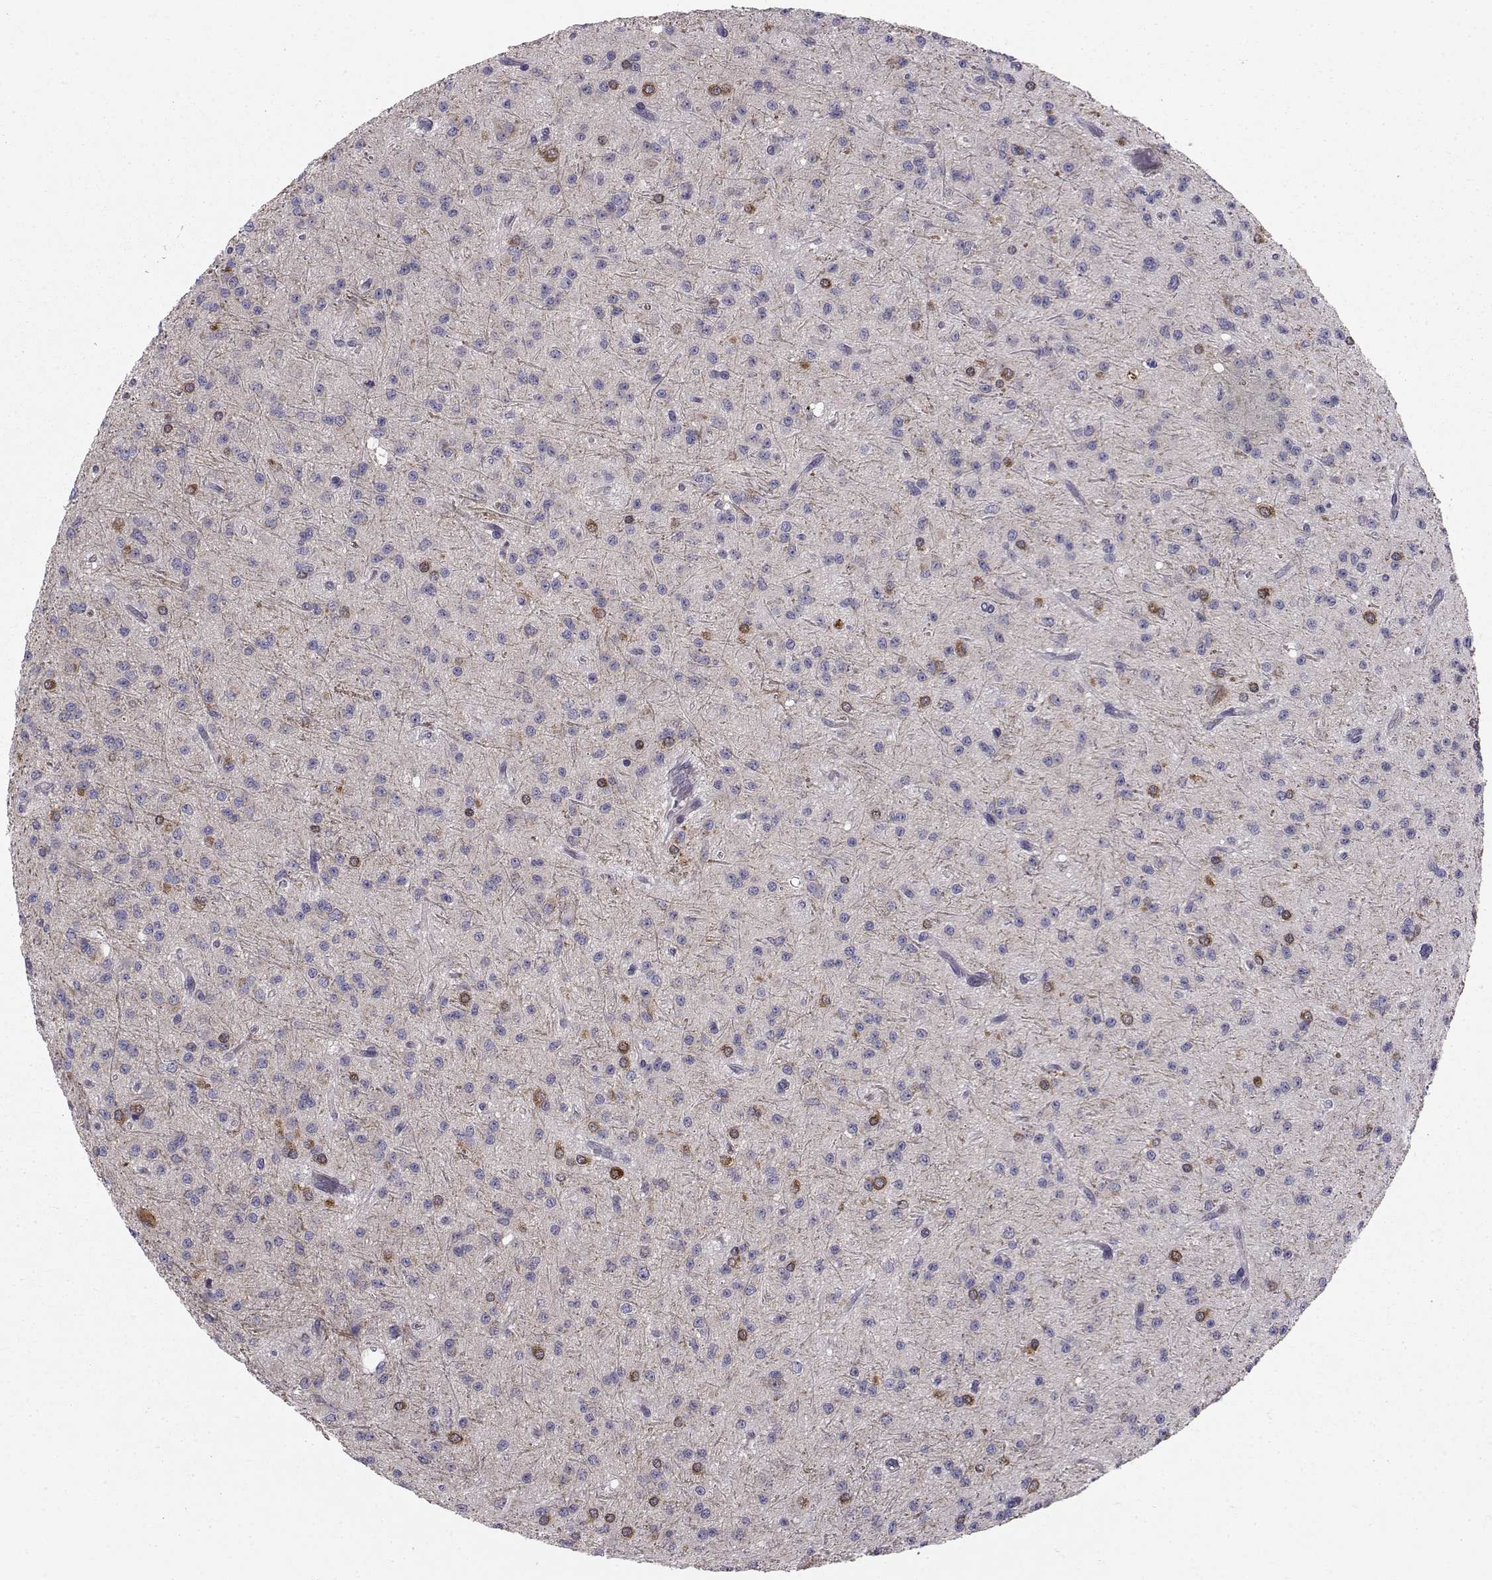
{"staining": {"intensity": "negative", "quantity": "none", "location": "none"}, "tissue": "glioma", "cell_type": "Tumor cells", "image_type": "cancer", "snomed": [{"axis": "morphology", "description": "Glioma, malignant, Low grade"}, {"axis": "topography", "description": "Brain"}], "caption": "Immunohistochemistry of human glioma shows no staining in tumor cells. (DAB (3,3'-diaminobenzidine) IHC visualized using brightfield microscopy, high magnification).", "gene": "PEX5L", "patient": {"sex": "male", "age": 27}}